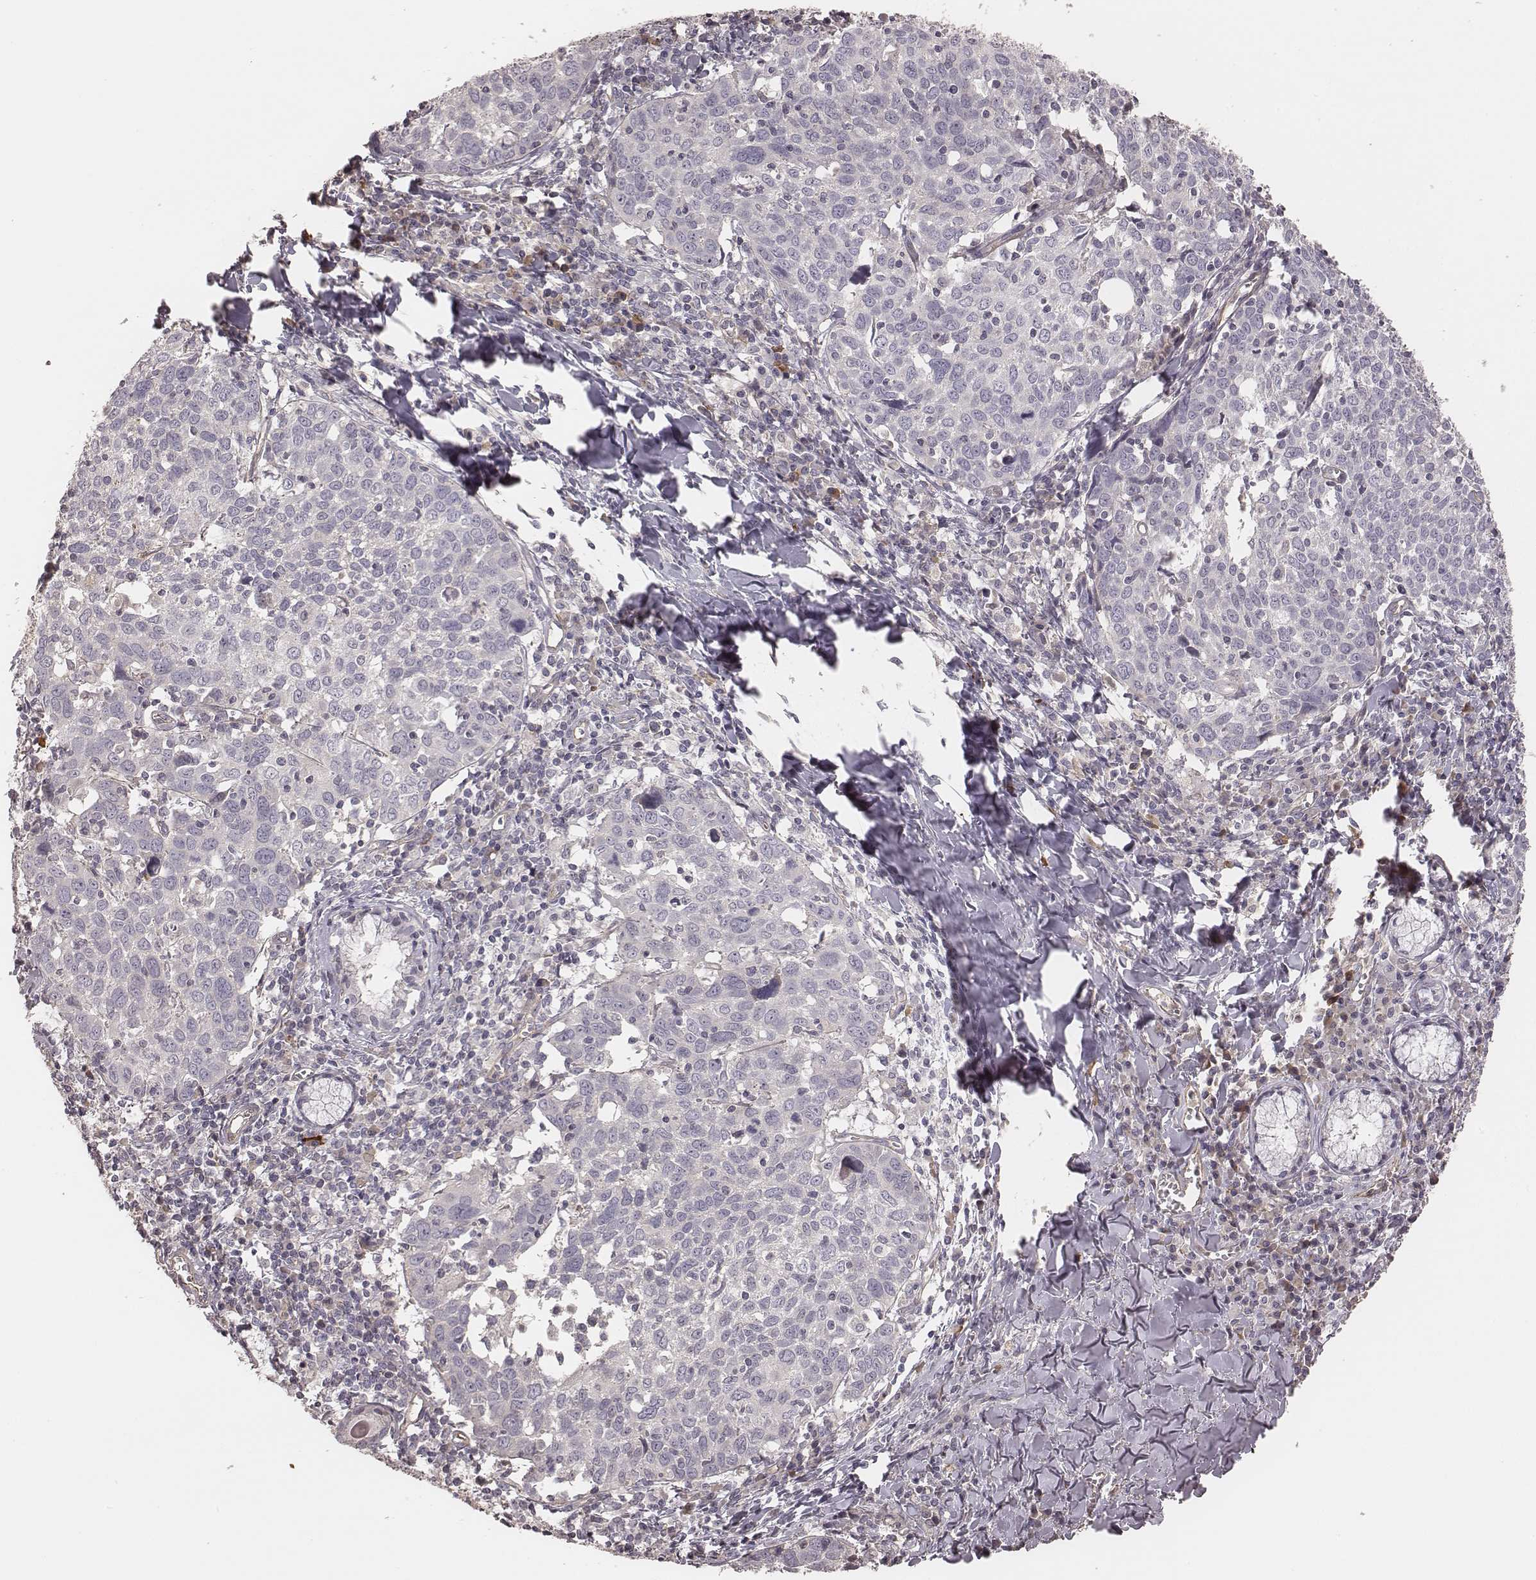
{"staining": {"intensity": "negative", "quantity": "none", "location": "none"}, "tissue": "lung cancer", "cell_type": "Tumor cells", "image_type": "cancer", "snomed": [{"axis": "morphology", "description": "Squamous cell carcinoma, NOS"}, {"axis": "topography", "description": "Lung"}], "caption": "Protein analysis of lung squamous cell carcinoma demonstrates no significant positivity in tumor cells. (DAB (3,3'-diaminobenzidine) immunohistochemistry (IHC) visualized using brightfield microscopy, high magnification).", "gene": "OTOGL", "patient": {"sex": "male", "age": 57}}